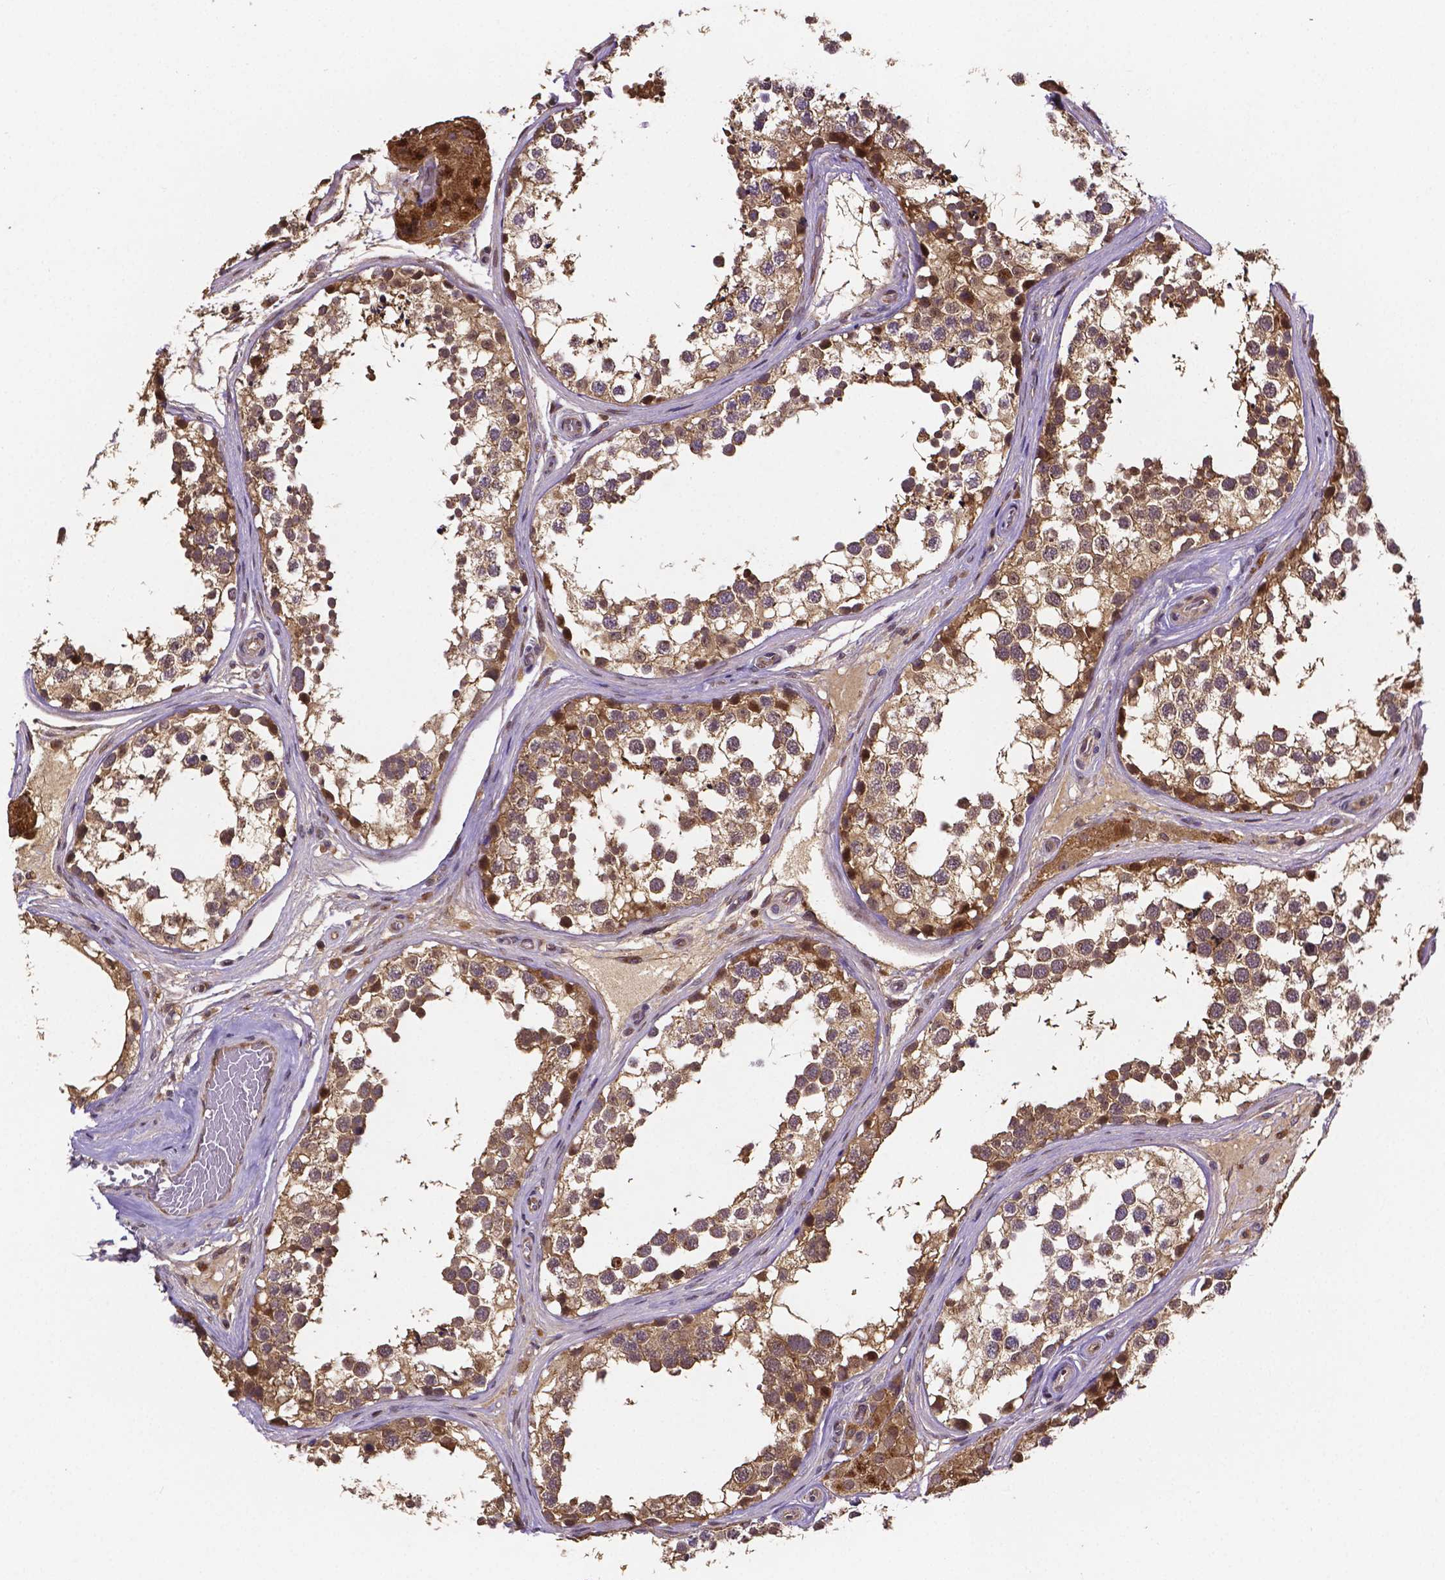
{"staining": {"intensity": "moderate", "quantity": ">75%", "location": "cytoplasmic/membranous"}, "tissue": "testis", "cell_type": "Cells in seminiferous ducts", "image_type": "normal", "snomed": [{"axis": "morphology", "description": "Normal tissue, NOS"}, {"axis": "morphology", "description": "Seminoma, NOS"}, {"axis": "topography", "description": "Testis"}], "caption": "About >75% of cells in seminiferous ducts in benign testis demonstrate moderate cytoplasmic/membranous protein positivity as visualized by brown immunohistochemical staining.", "gene": "RNF123", "patient": {"sex": "male", "age": 65}}